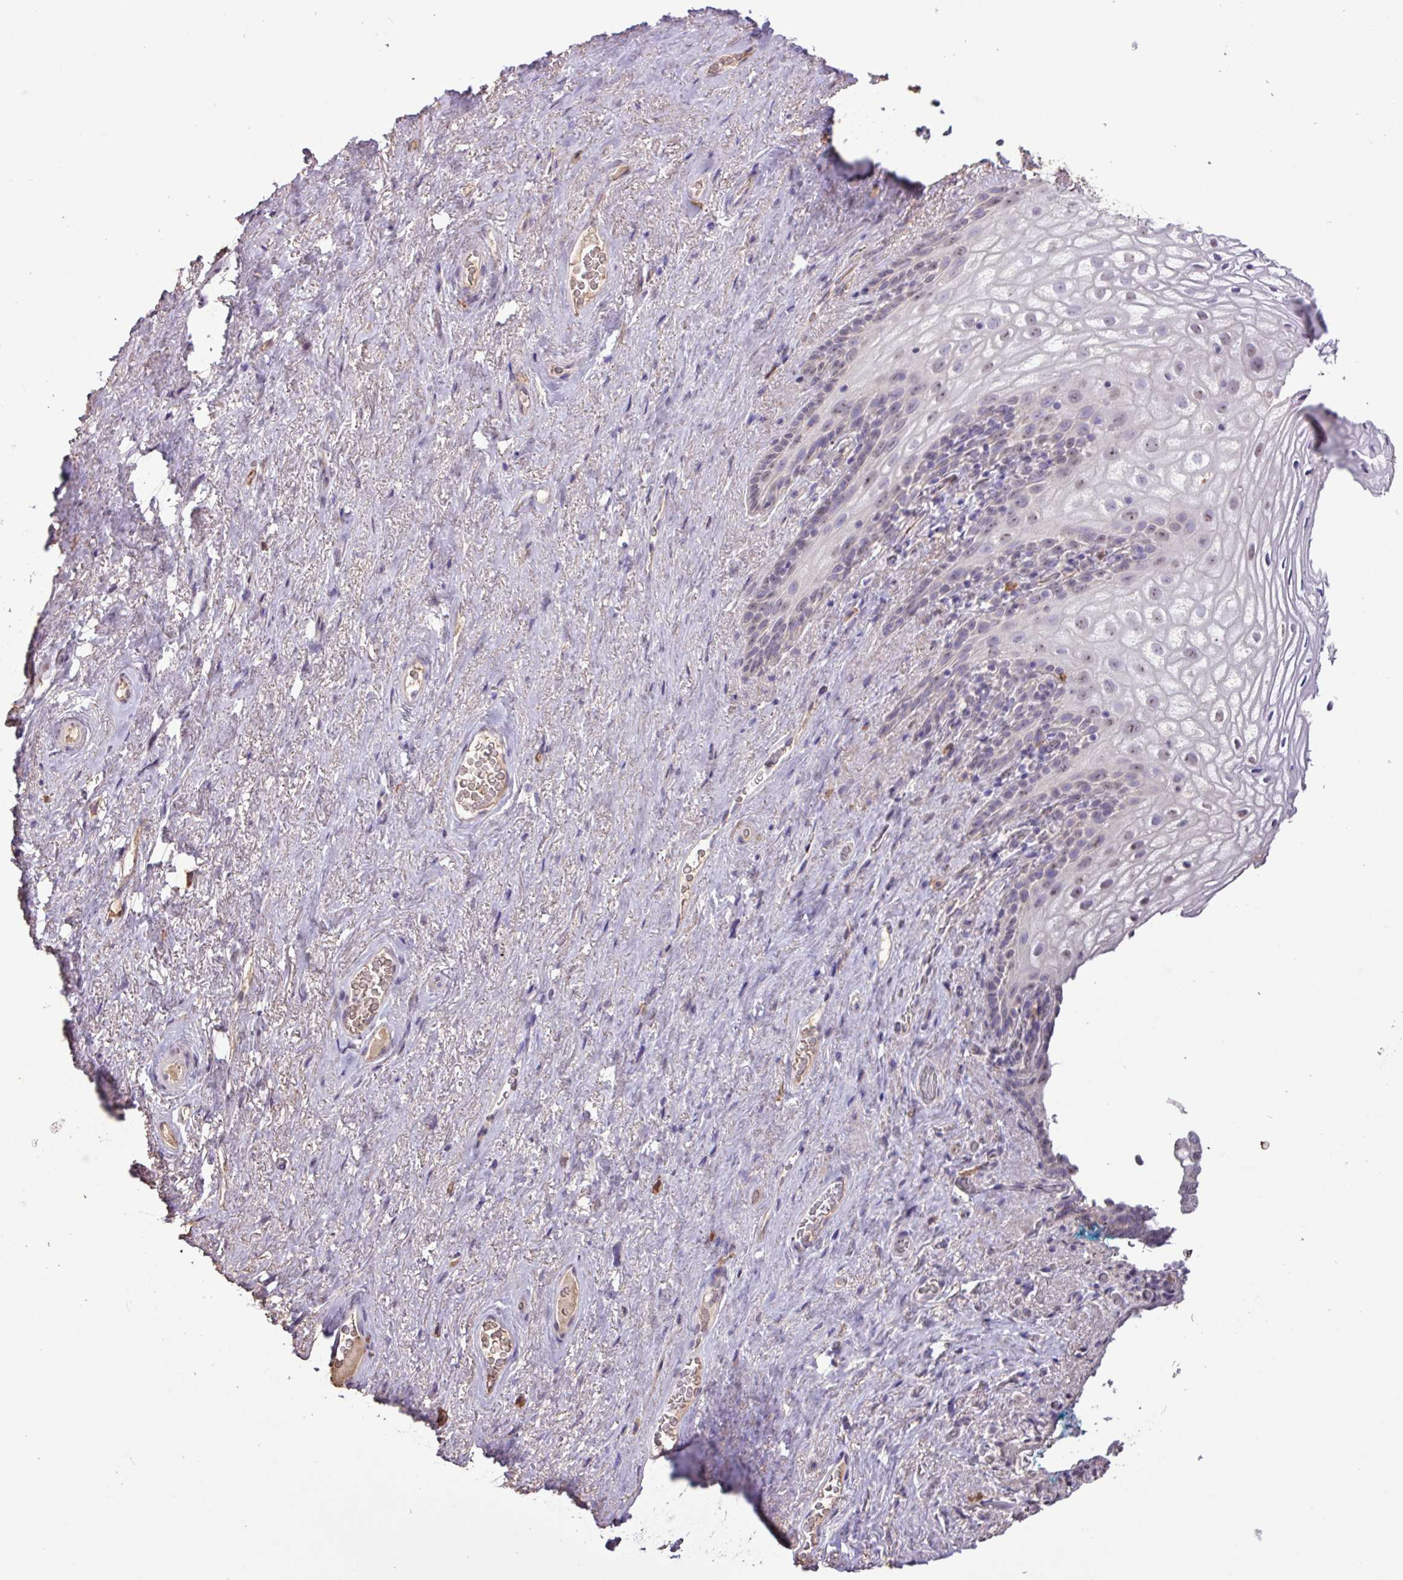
{"staining": {"intensity": "moderate", "quantity": "25%-75%", "location": "nuclear"}, "tissue": "vagina", "cell_type": "Squamous epithelial cells", "image_type": "normal", "snomed": [{"axis": "morphology", "description": "Normal tissue, NOS"}, {"axis": "topography", "description": "Vagina"}, {"axis": "topography", "description": "Peripheral nerve tissue"}], "caption": "DAB (3,3'-diaminobenzidine) immunohistochemical staining of benign vagina shows moderate nuclear protein expression in approximately 25%-75% of squamous epithelial cells.", "gene": "L3MBTL3", "patient": {"sex": "female", "age": 71}}